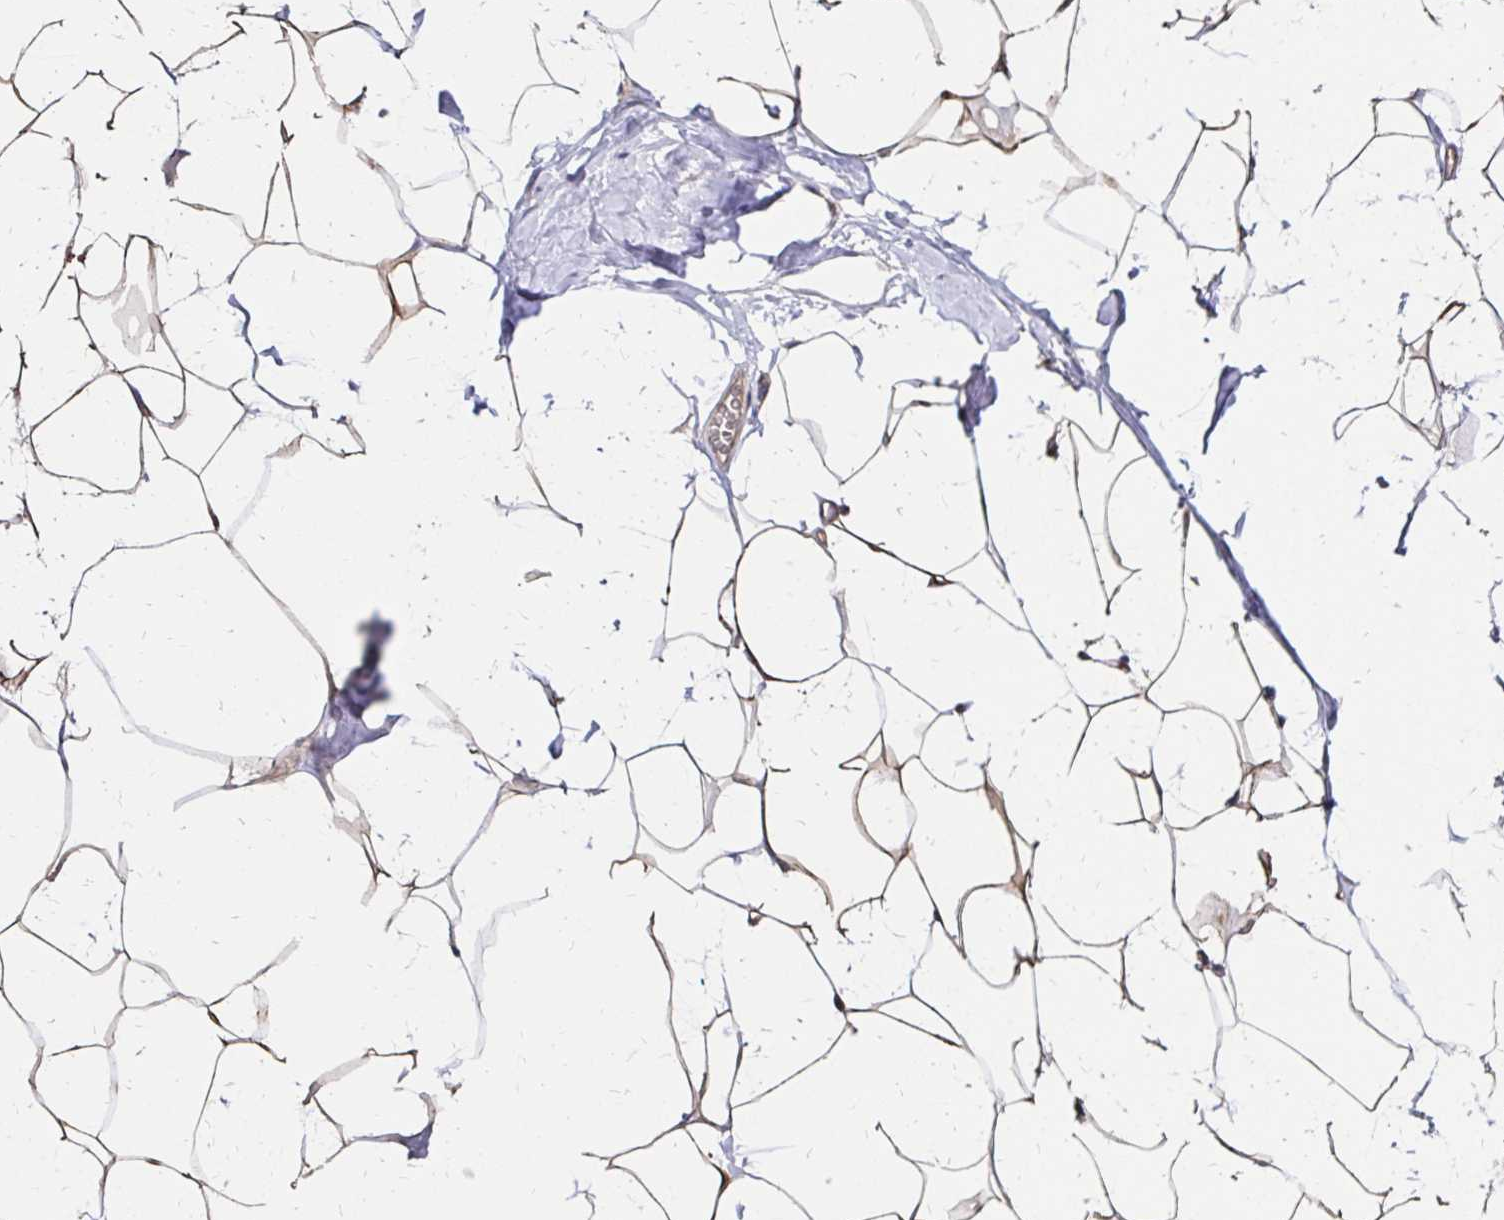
{"staining": {"intensity": "negative", "quantity": "none", "location": "none"}, "tissue": "breast", "cell_type": "Adipocytes", "image_type": "normal", "snomed": [{"axis": "morphology", "description": "Normal tissue, NOS"}, {"axis": "topography", "description": "Breast"}], "caption": "Immunohistochemistry (IHC) photomicrograph of normal breast stained for a protein (brown), which displays no staining in adipocytes.", "gene": "ZW10", "patient": {"sex": "female", "age": 32}}